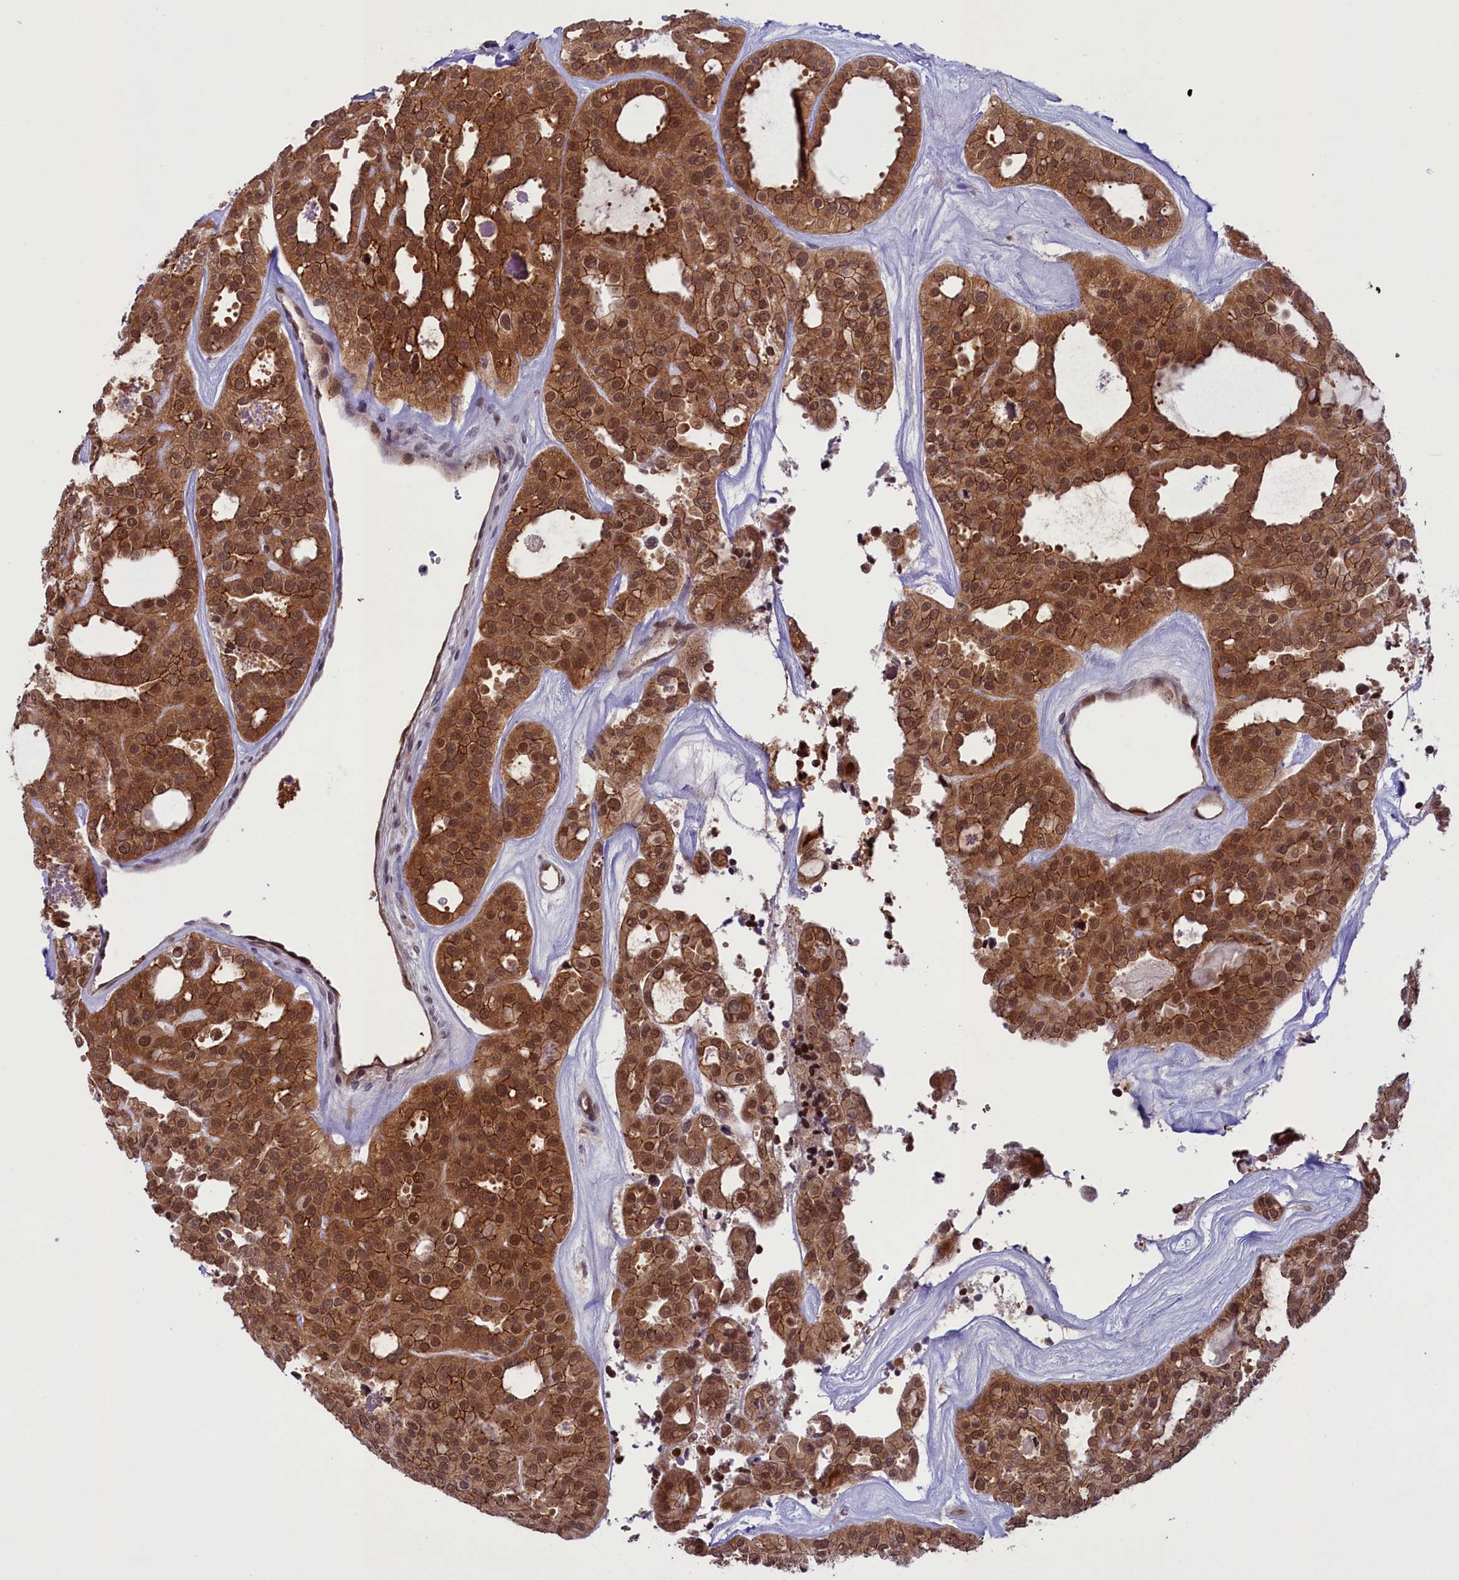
{"staining": {"intensity": "moderate", "quantity": ">75%", "location": "cytoplasmic/membranous,nuclear"}, "tissue": "thyroid cancer", "cell_type": "Tumor cells", "image_type": "cancer", "snomed": [{"axis": "morphology", "description": "Follicular adenoma carcinoma, NOS"}, {"axis": "topography", "description": "Thyroid gland"}], "caption": "High-power microscopy captured an immunohistochemistry image of thyroid follicular adenoma carcinoma, revealing moderate cytoplasmic/membranous and nuclear positivity in about >75% of tumor cells. The staining was performed using DAB (3,3'-diaminobenzidine) to visualize the protein expression in brown, while the nuclei were stained in blue with hematoxylin (Magnification: 20x).", "gene": "SLC7A6OS", "patient": {"sex": "male", "age": 75}}